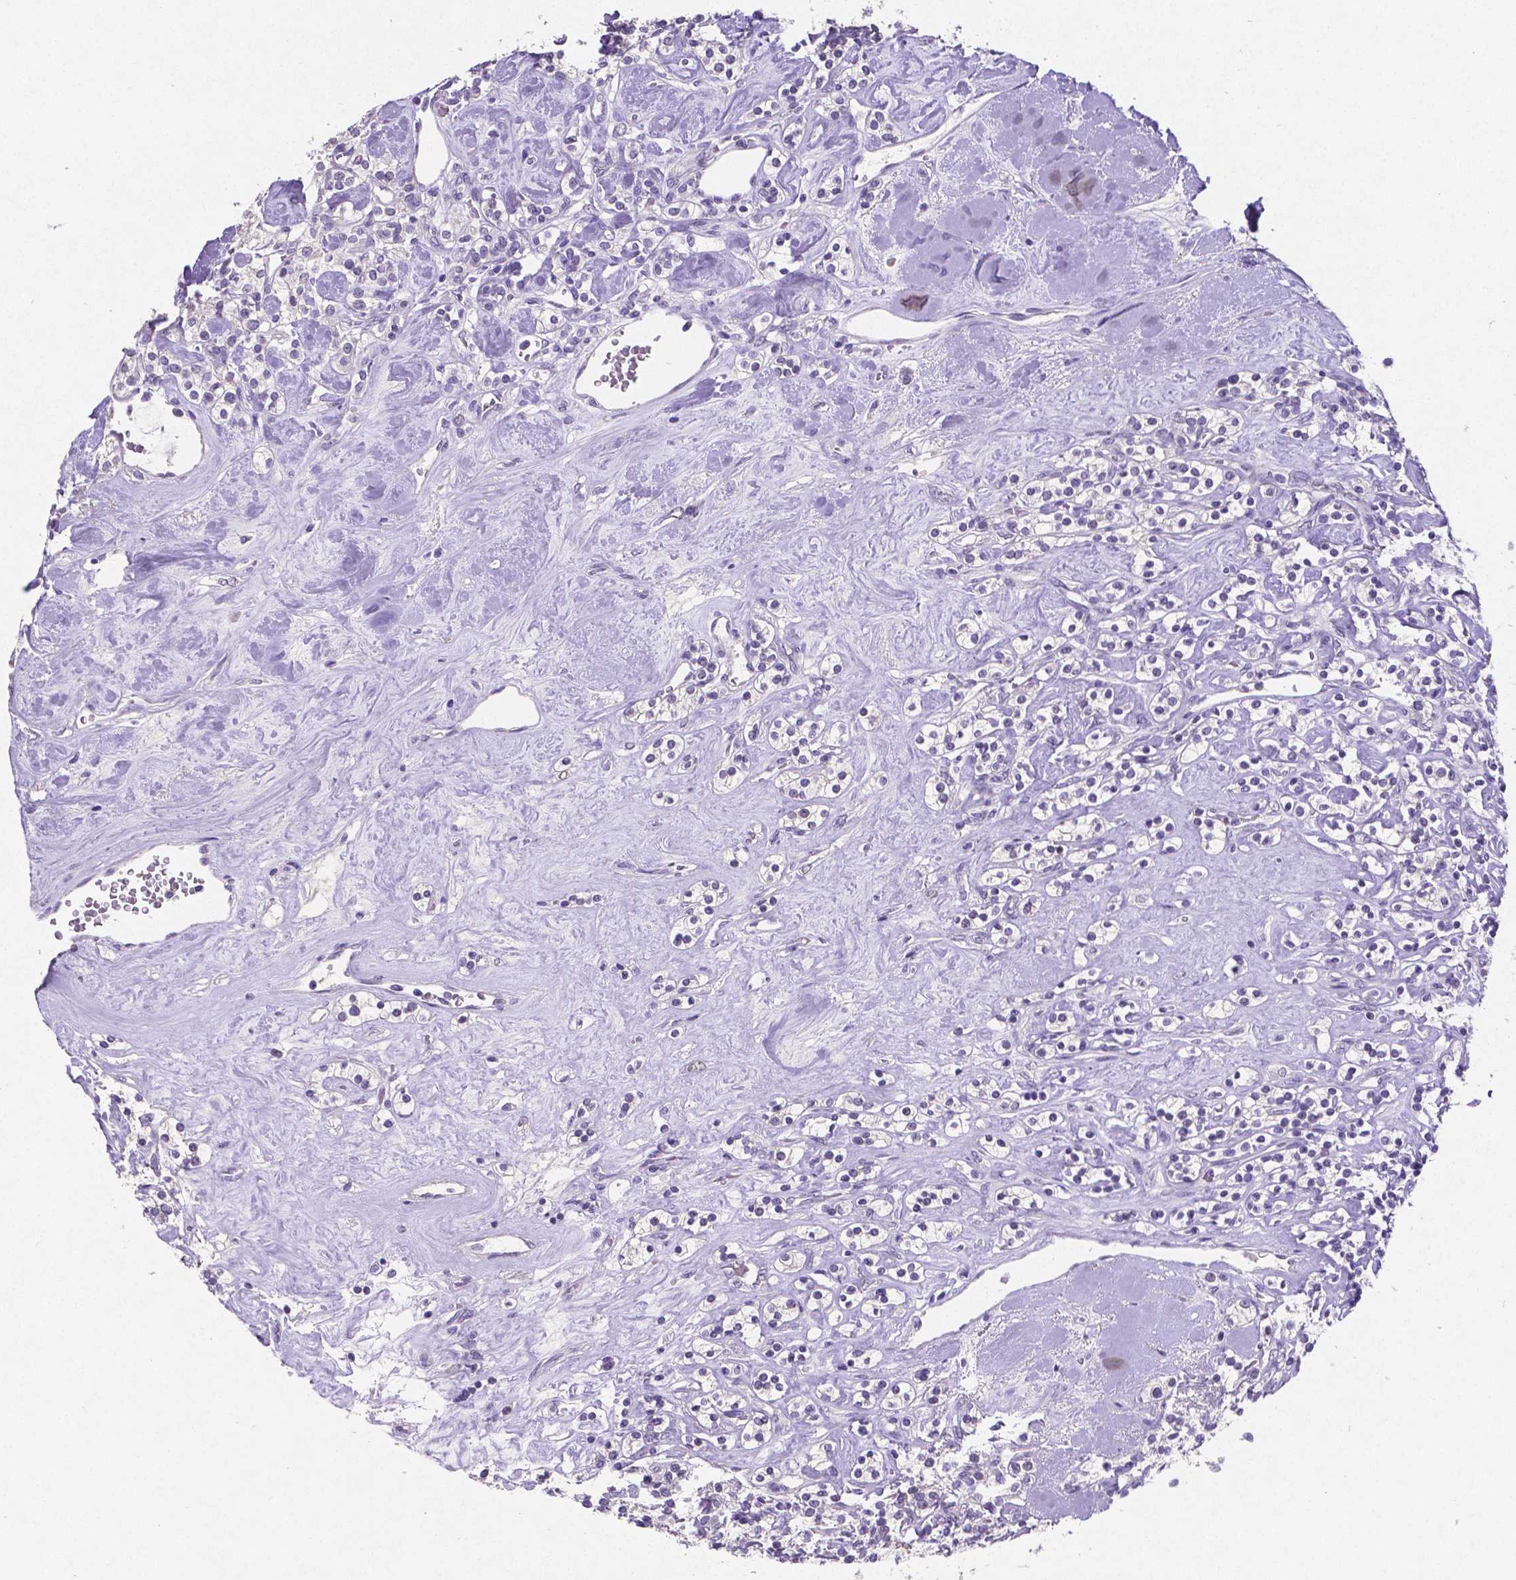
{"staining": {"intensity": "negative", "quantity": "none", "location": "none"}, "tissue": "renal cancer", "cell_type": "Tumor cells", "image_type": "cancer", "snomed": [{"axis": "morphology", "description": "Adenocarcinoma, NOS"}, {"axis": "topography", "description": "Kidney"}], "caption": "Human renal cancer stained for a protein using immunohistochemistry (IHC) demonstrates no positivity in tumor cells.", "gene": "SATB2", "patient": {"sex": "male", "age": 77}}